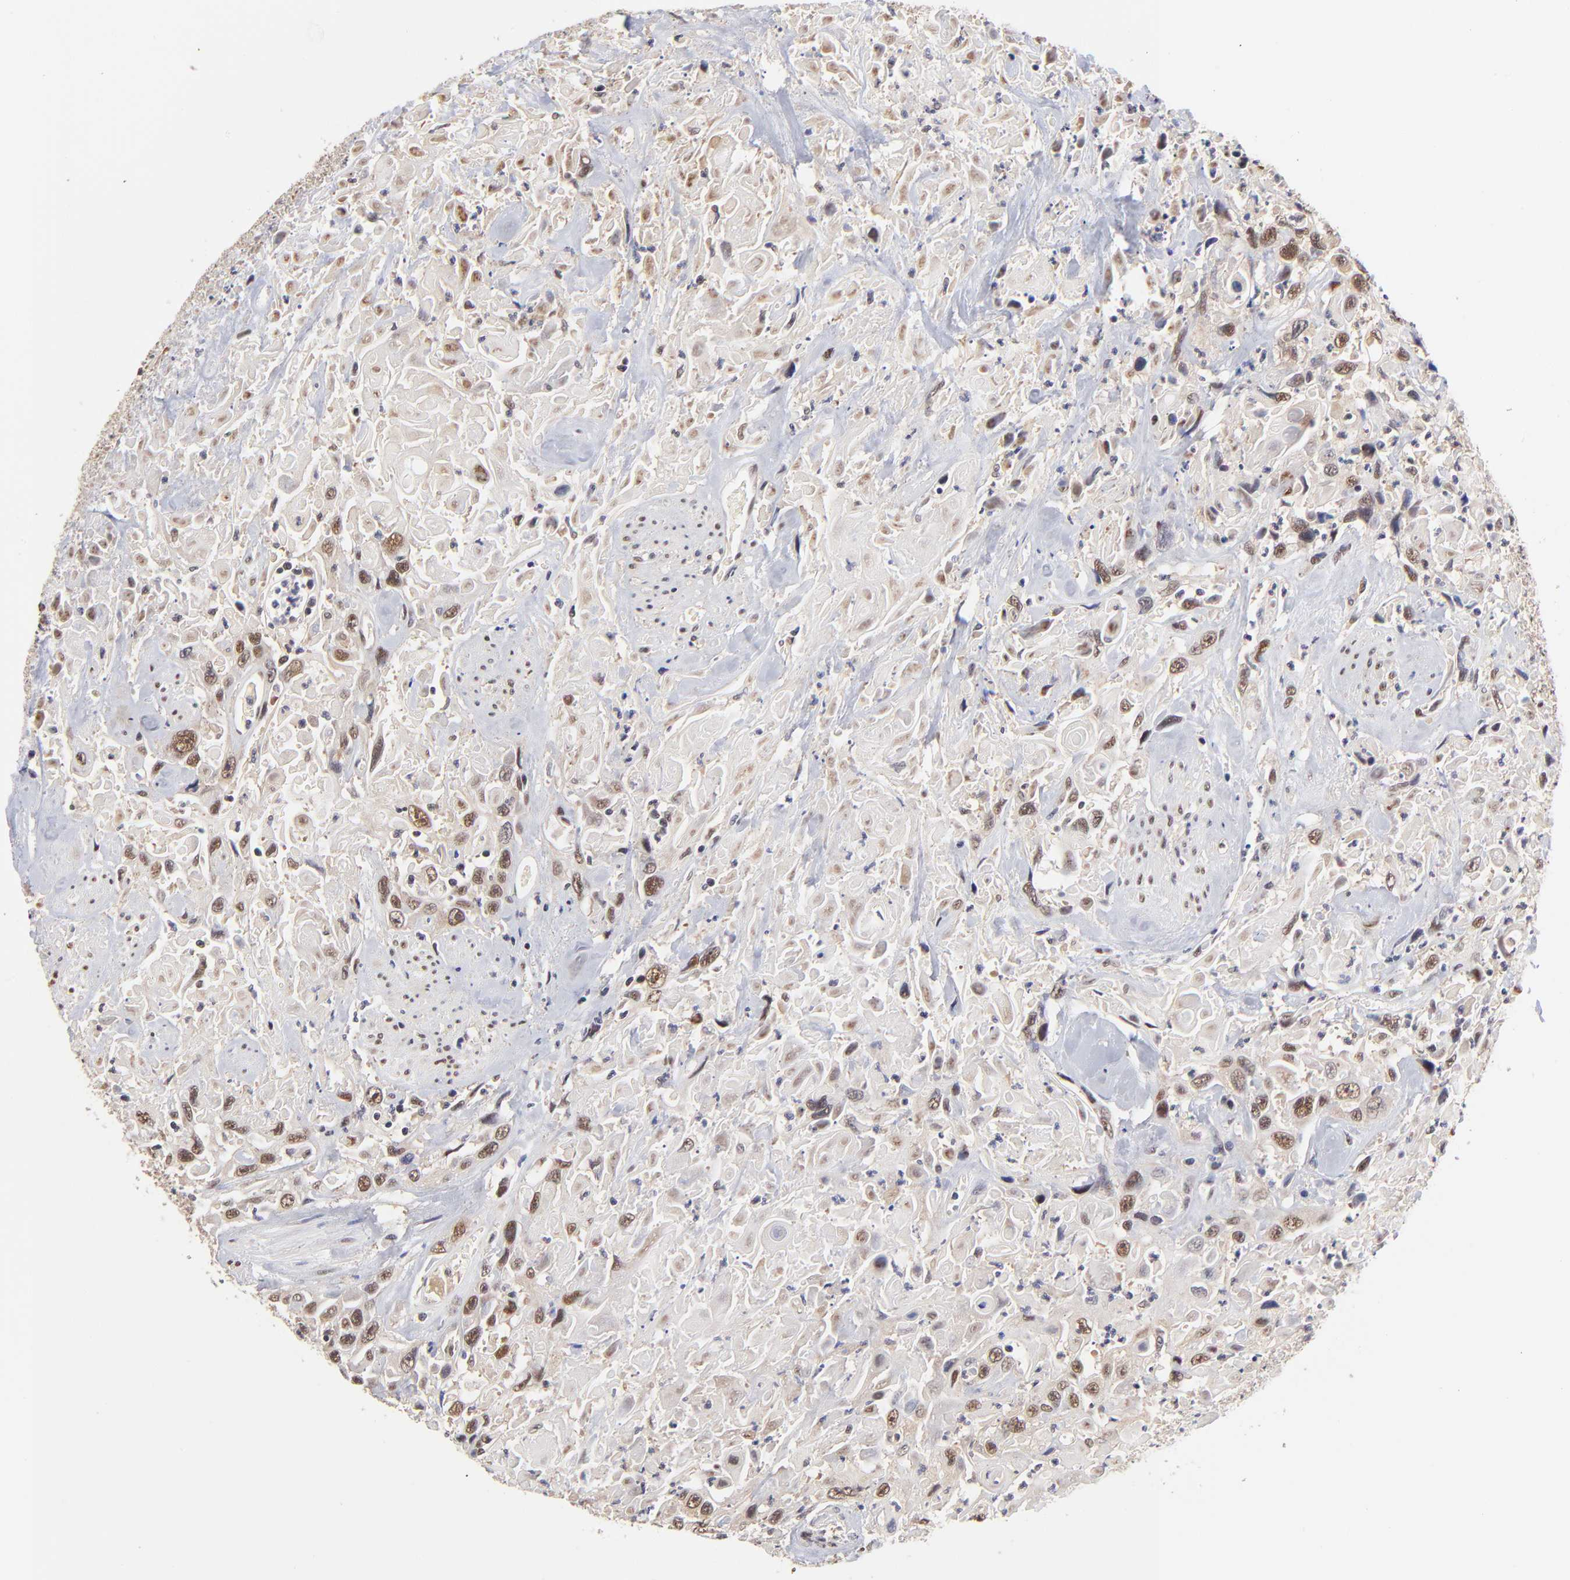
{"staining": {"intensity": "moderate", "quantity": ">75%", "location": "nuclear"}, "tissue": "urothelial cancer", "cell_type": "Tumor cells", "image_type": "cancer", "snomed": [{"axis": "morphology", "description": "Urothelial carcinoma, High grade"}, {"axis": "topography", "description": "Urinary bladder"}], "caption": "Brown immunohistochemical staining in human high-grade urothelial carcinoma demonstrates moderate nuclear expression in about >75% of tumor cells.", "gene": "PSMC4", "patient": {"sex": "female", "age": 84}}